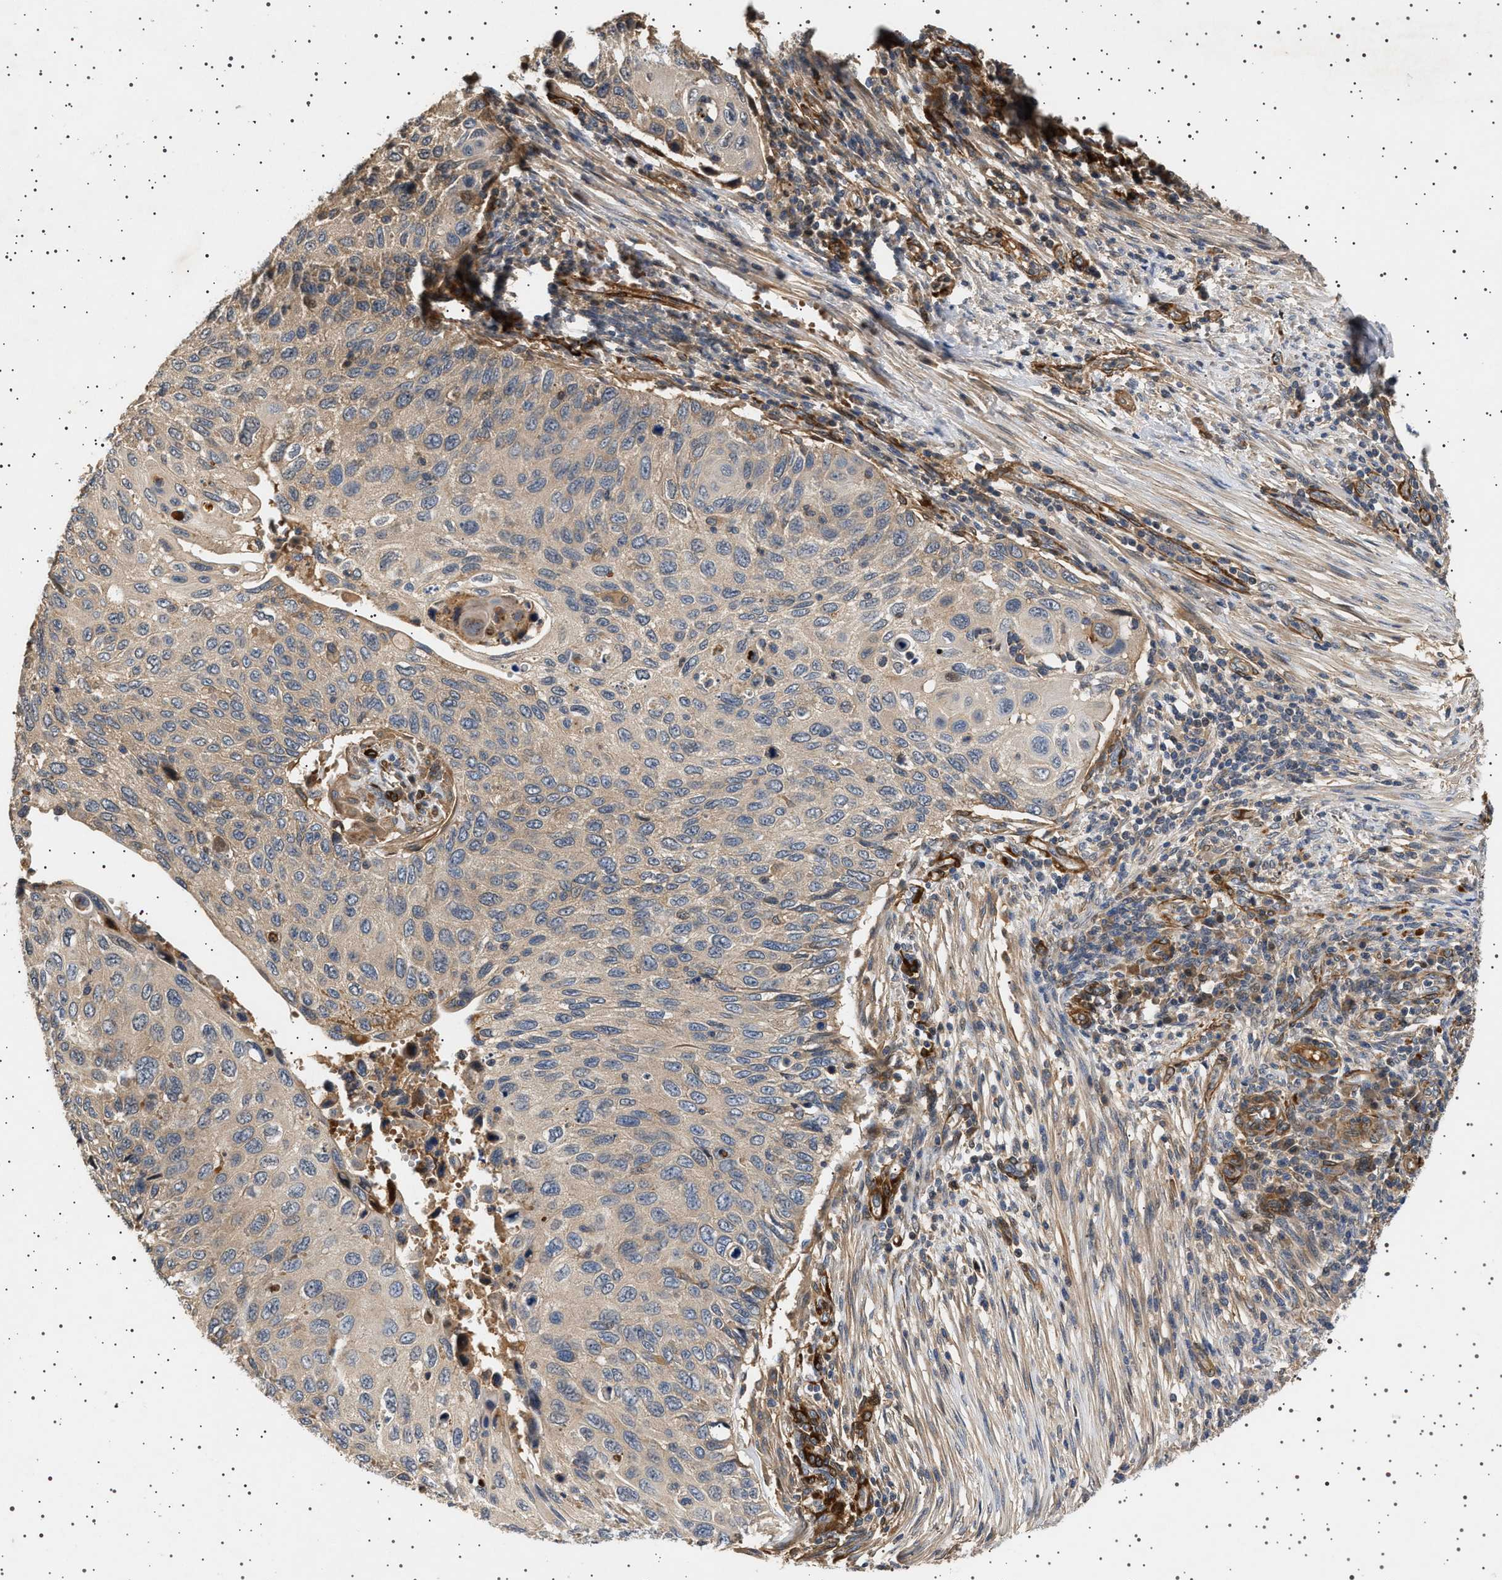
{"staining": {"intensity": "negative", "quantity": "none", "location": "none"}, "tissue": "cervical cancer", "cell_type": "Tumor cells", "image_type": "cancer", "snomed": [{"axis": "morphology", "description": "Squamous cell carcinoma, NOS"}, {"axis": "topography", "description": "Cervix"}], "caption": "A photomicrograph of squamous cell carcinoma (cervical) stained for a protein reveals no brown staining in tumor cells.", "gene": "GUCY1B1", "patient": {"sex": "female", "age": 70}}